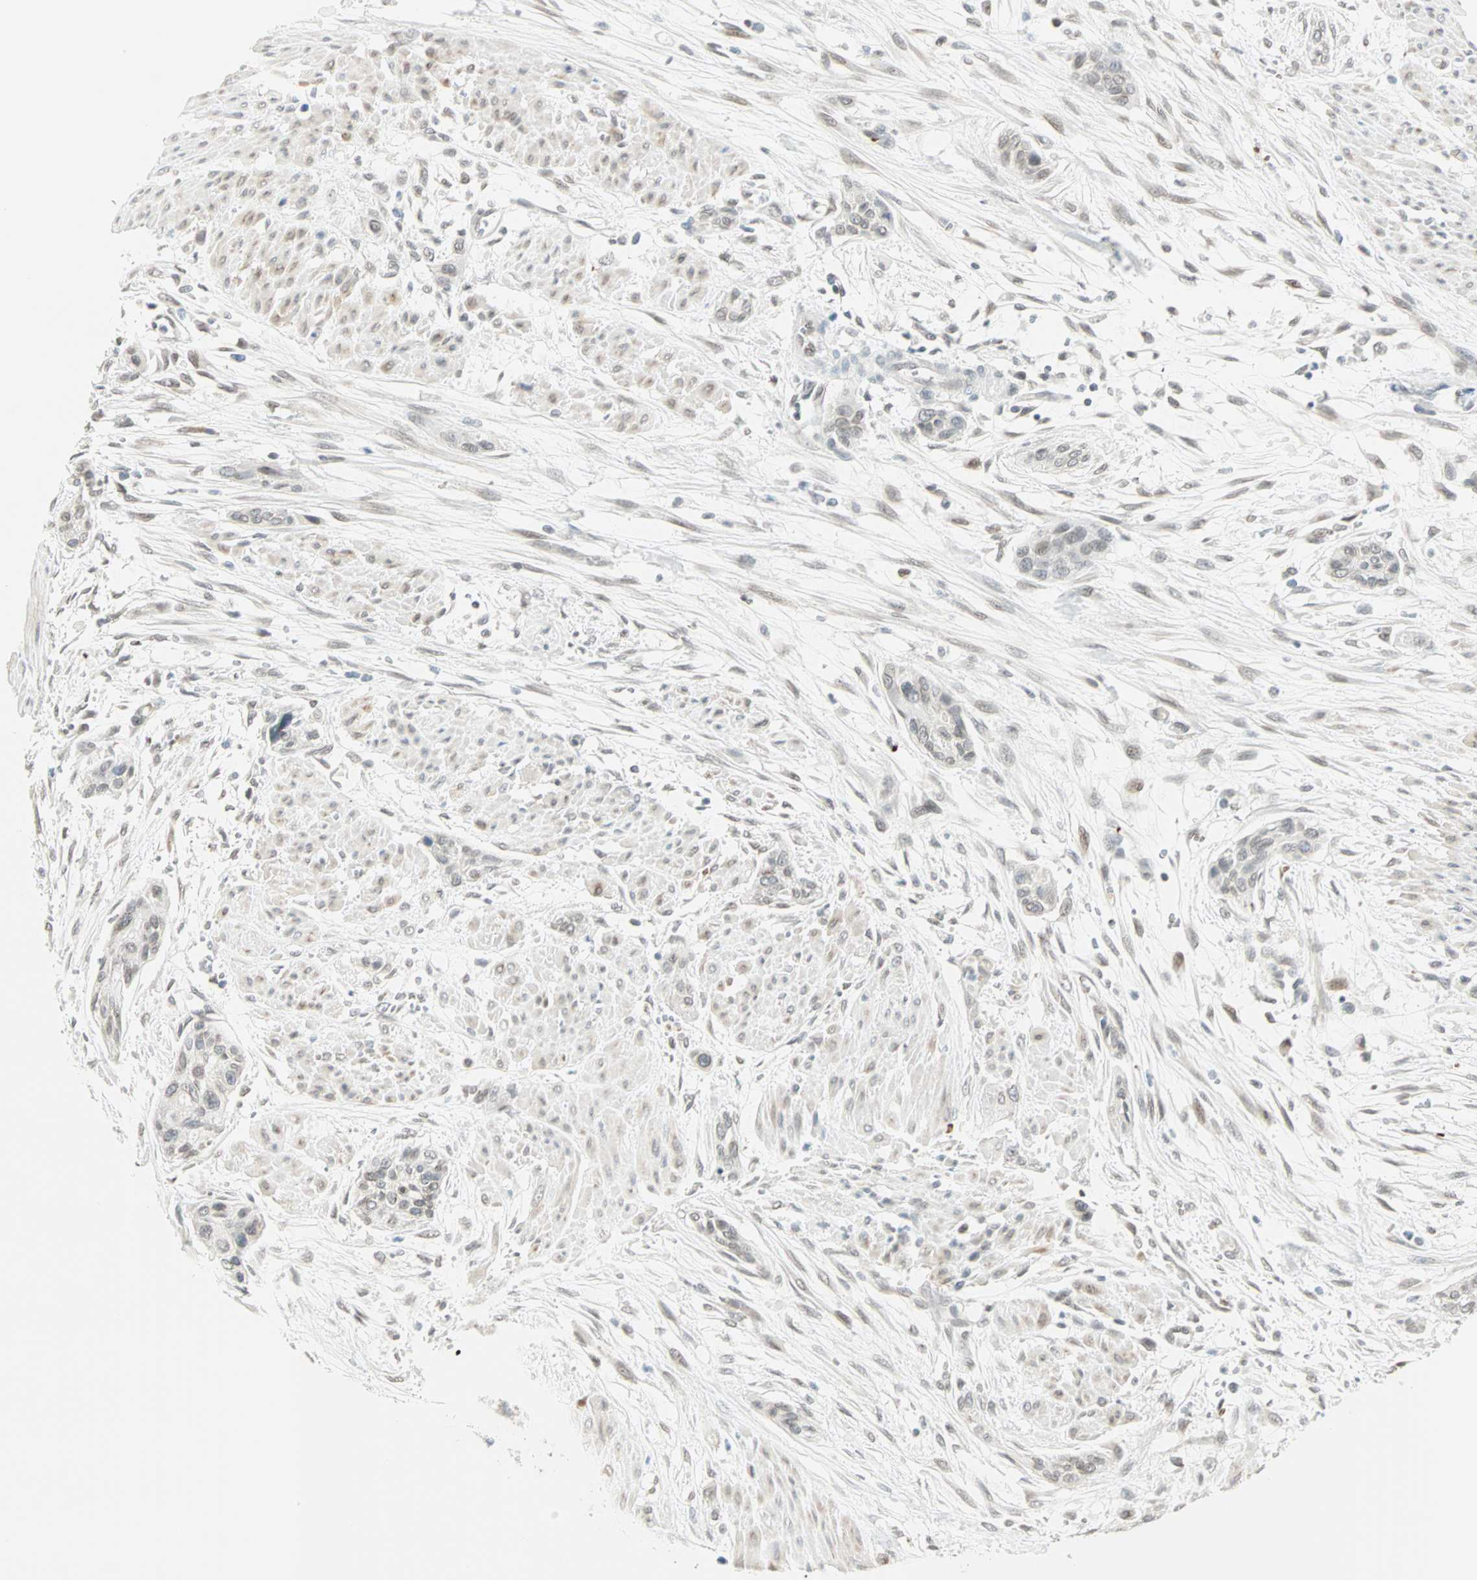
{"staining": {"intensity": "weak", "quantity": "<25%", "location": "nuclear"}, "tissue": "urothelial cancer", "cell_type": "Tumor cells", "image_type": "cancer", "snomed": [{"axis": "morphology", "description": "Urothelial carcinoma, High grade"}, {"axis": "topography", "description": "Urinary bladder"}], "caption": "DAB (3,3'-diaminobenzidine) immunohistochemical staining of high-grade urothelial carcinoma shows no significant expression in tumor cells.", "gene": "BCAN", "patient": {"sex": "male", "age": 35}}